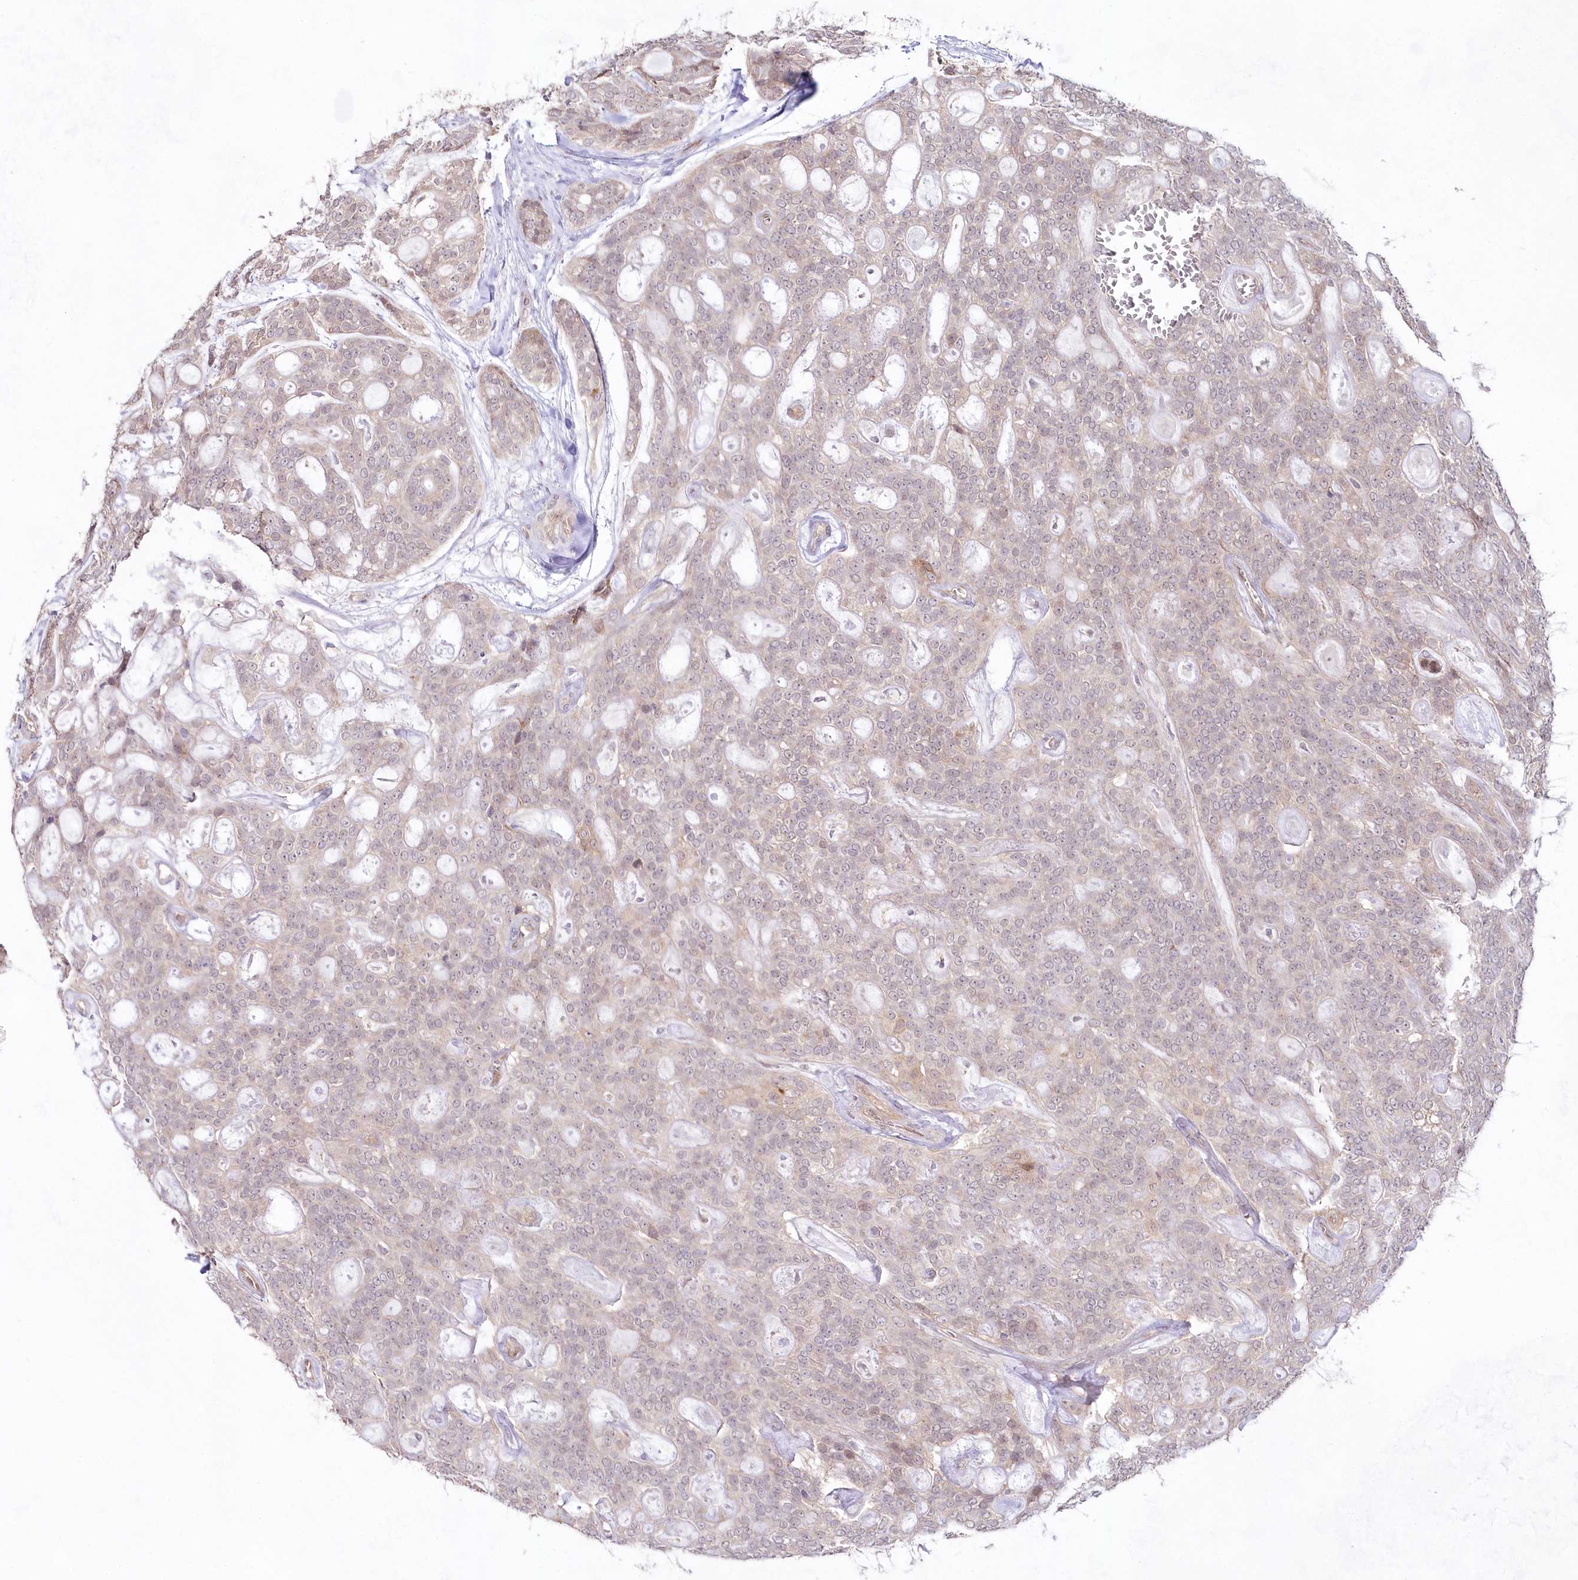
{"staining": {"intensity": "negative", "quantity": "none", "location": "none"}, "tissue": "head and neck cancer", "cell_type": "Tumor cells", "image_type": "cancer", "snomed": [{"axis": "morphology", "description": "Adenocarcinoma, NOS"}, {"axis": "topography", "description": "Head-Neck"}], "caption": "There is no significant staining in tumor cells of head and neck cancer (adenocarcinoma).", "gene": "IMPA1", "patient": {"sex": "male", "age": 66}}